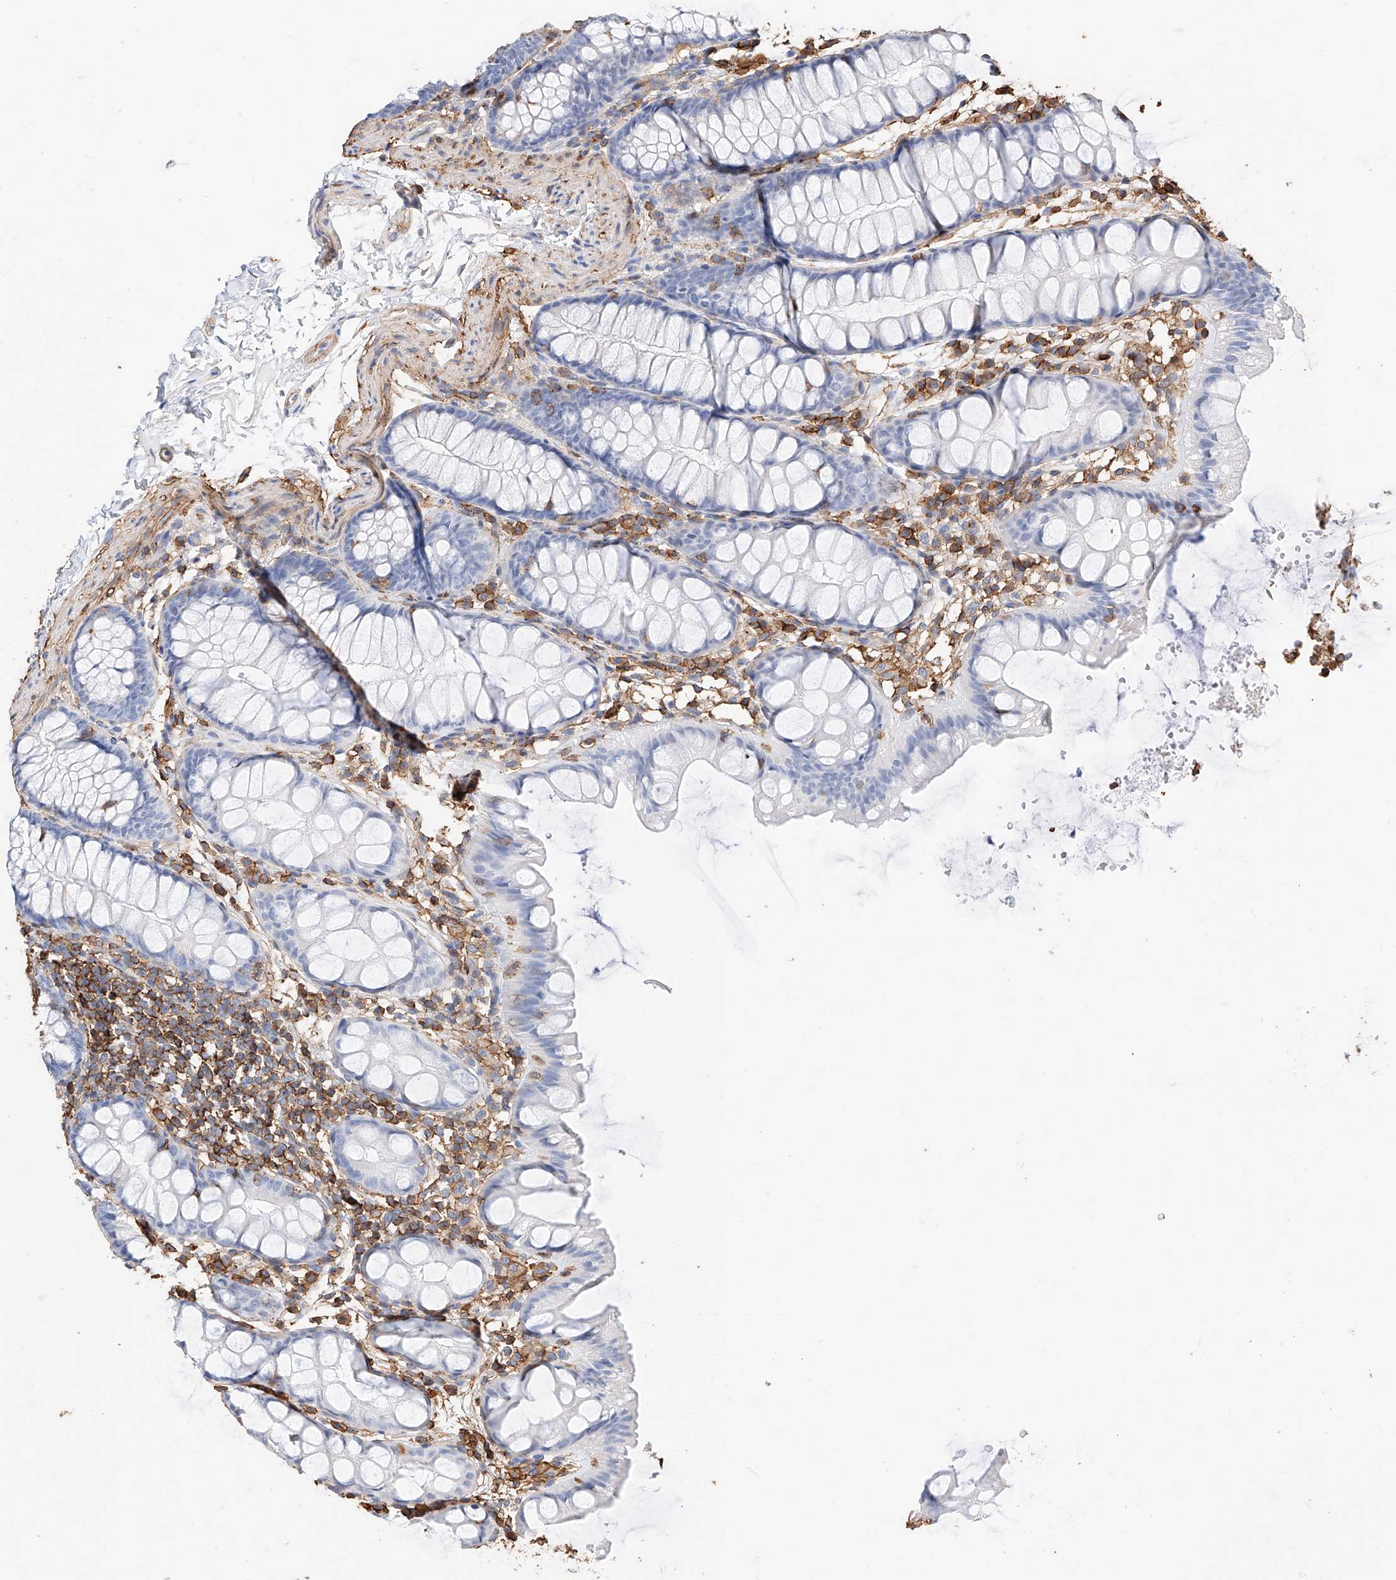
{"staining": {"intensity": "moderate", "quantity": "25%-75%", "location": "cytoplasmic/membranous"}, "tissue": "colon", "cell_type": "Endothelial cells", "image_type": "normal", "snomed": [{"axis": "morphology", "description": "Normal tissue, NOS"}, {"axis": "topography", "description": "Colon"}], "caption": "Brown immunohistochemical staining in benign human colon demonstrates moderate cytoplasmic/membranous staining in about 25%-75% of endothelial cells. Immunohistochemistry stains the protein in brown and the nuclei are stained blue.", "gene": "WFS1", "patient": {"sex": "male", "age": 47}}